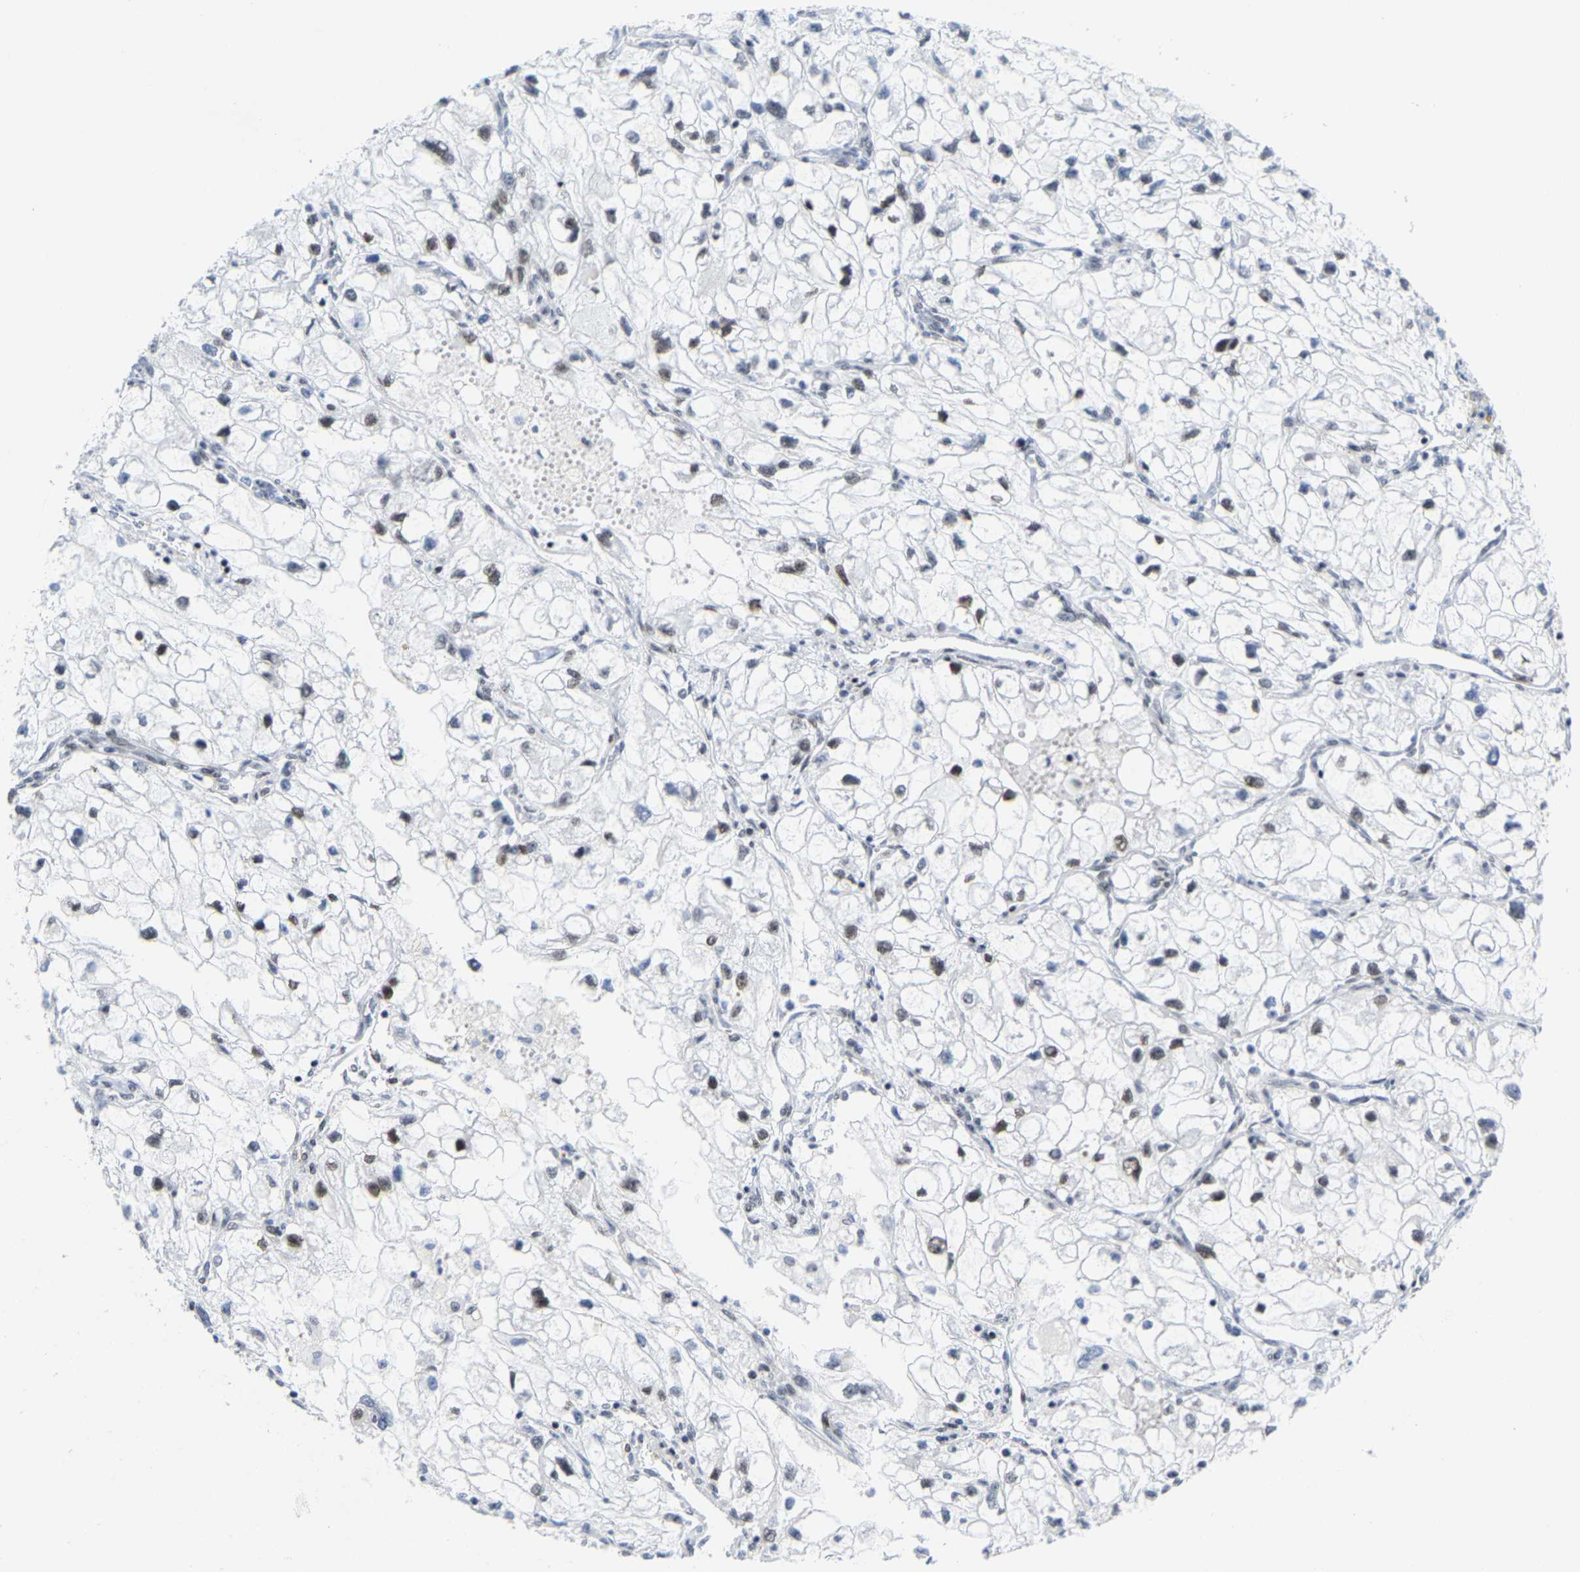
{"staining": {"intensity": "moderate", "quantity": ">75%", "location": "nuclear"}, "tissue": "renal cancer", "cell_type": "Tumor cells", "image_type": "cancer", "snomed": [{"axis": "morphology", "description": "Adenocarcinoma, NOS"}, {"axis": "topography", "description": "Kidney"}], "caption": "Renal adenocarcinoma stained with a brown dye shows moderate nuclear positive positivity in approximately >75% of tumor cells.", "gene": "FAM180A", "patient": {"sex": "female", "age": 70}}